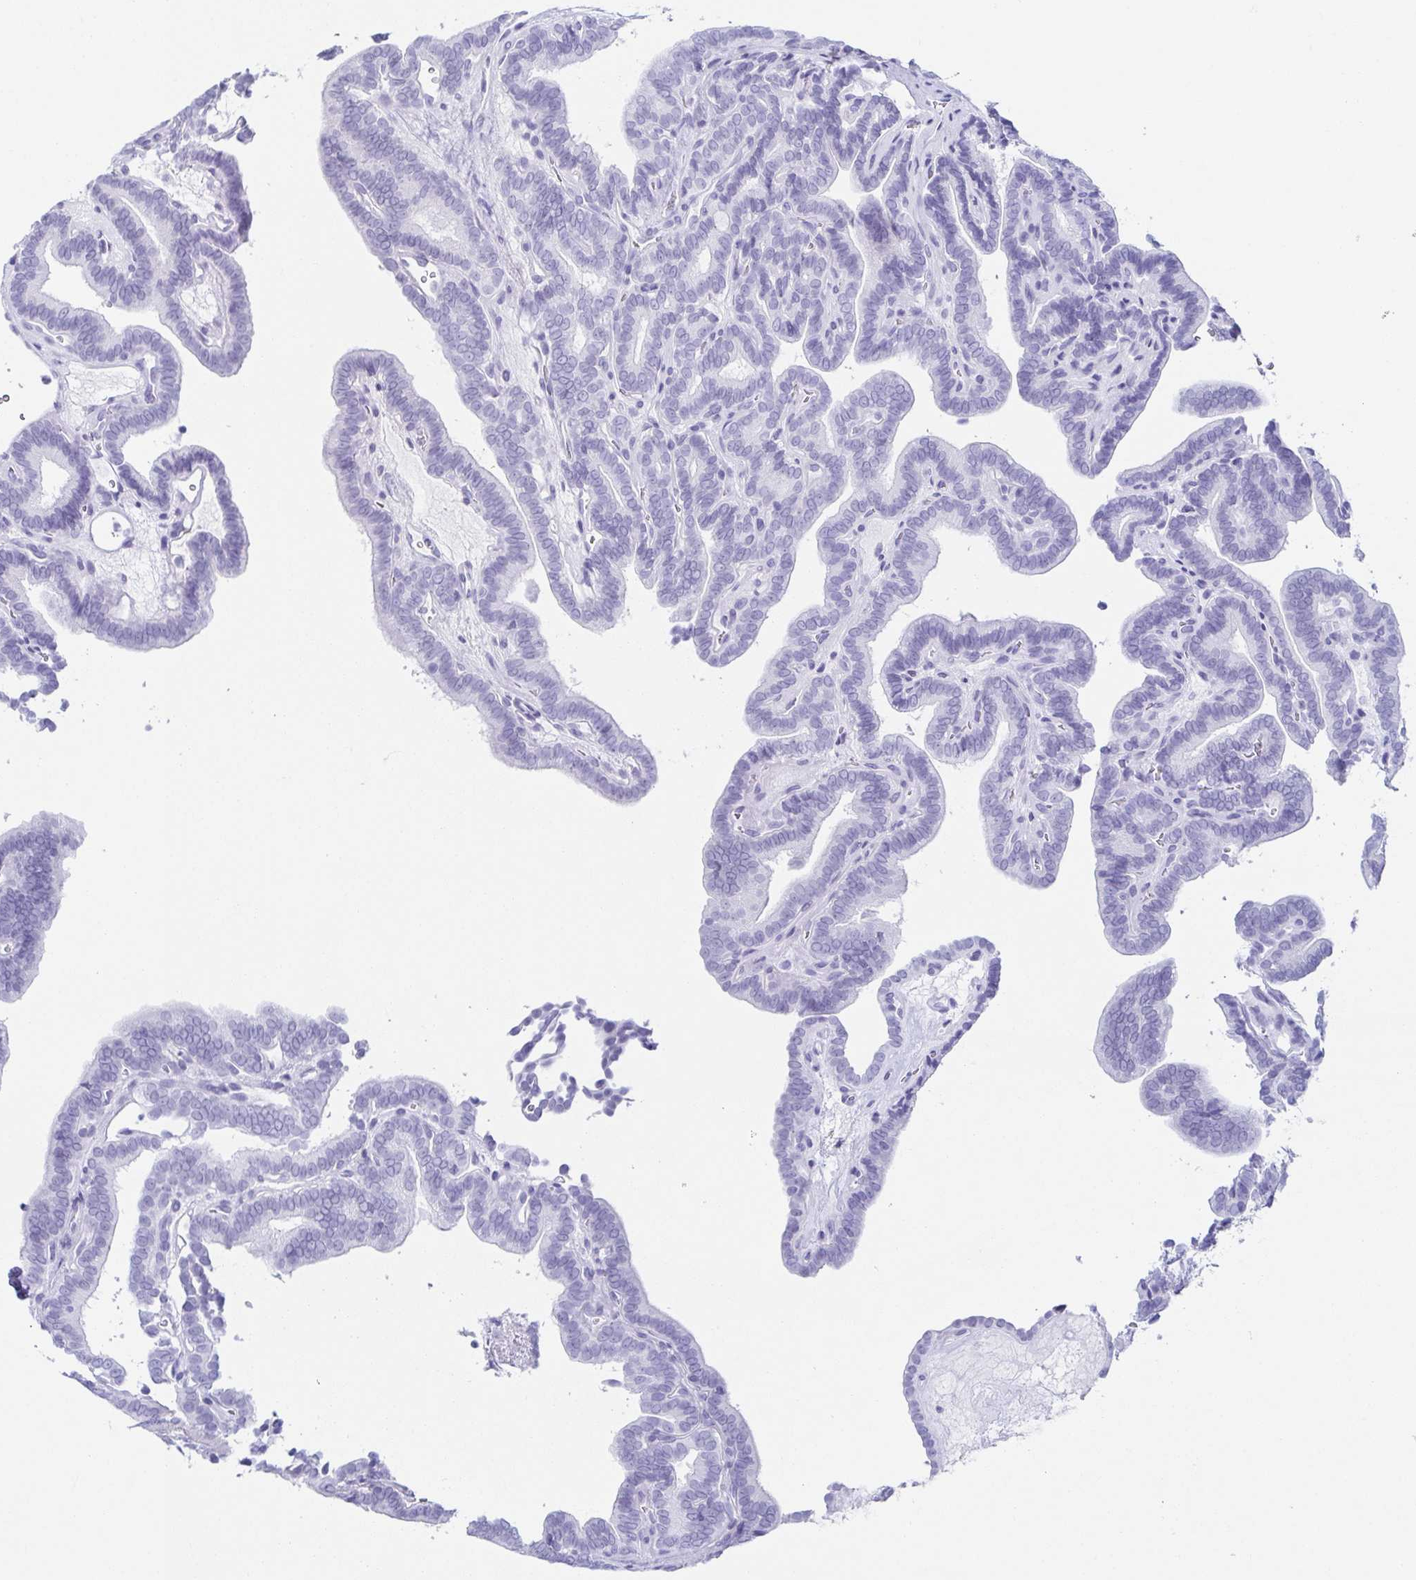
{"staining": {"intensity": "negative", "quantity": "none", "location": "none"}, "tissue": "thyroid cancer", "cell_type": "Tumor cells", "image_type": "cancer", "snomed": [{"axis": "morphology", "description": "Papillary adenocarcinoma, NOS"}, {"axis": "topography", "description": "Thyroid gland"}], "caption": "Tumor cells show no significant protein staining in thyroid cancer.", "gene": "ZG16B", "patient": {"sex": "female", "age": 21}}